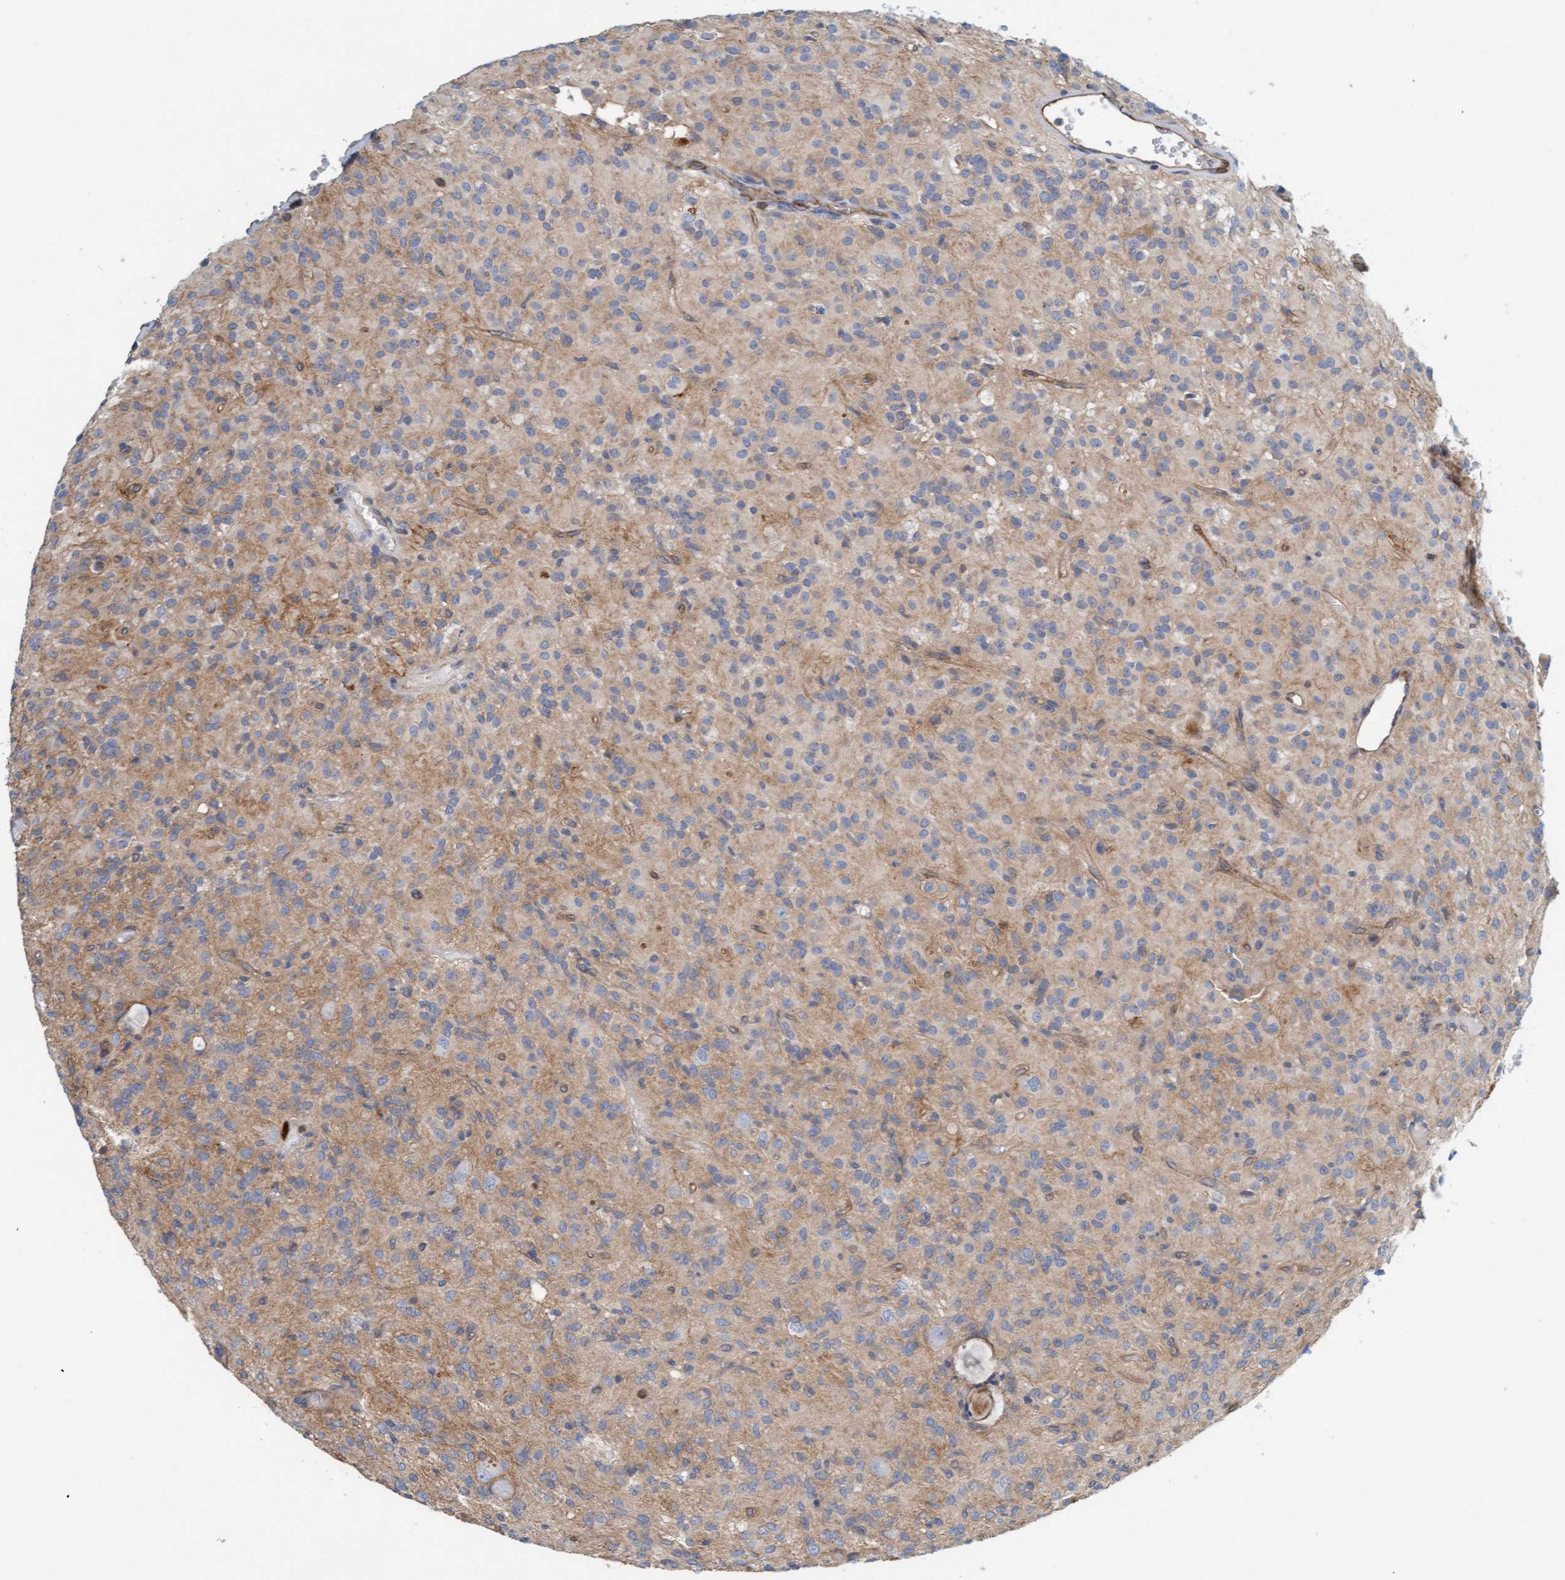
{"staining": {"intensity": "weak", "quantity": "25%-75%", "location": "cytoplasmic/membranous"}, "tissue": "glioma", "cell_type": "Tumor cells", "image_type": "cancer", "snomed": [{"axis": "morphology", "description": "Glioma, malignant, High grade"}, {"axis": "topography", "description": "Brain"}], "caption": "Glioma stained with DAB immunohistochemistry displays low levels of weak cytoplasmic/membranous positivity in approximately 25%-75% of tumor cells.", "gene": "PRKD2", "patient": {"sex": "female", "age": 59}}